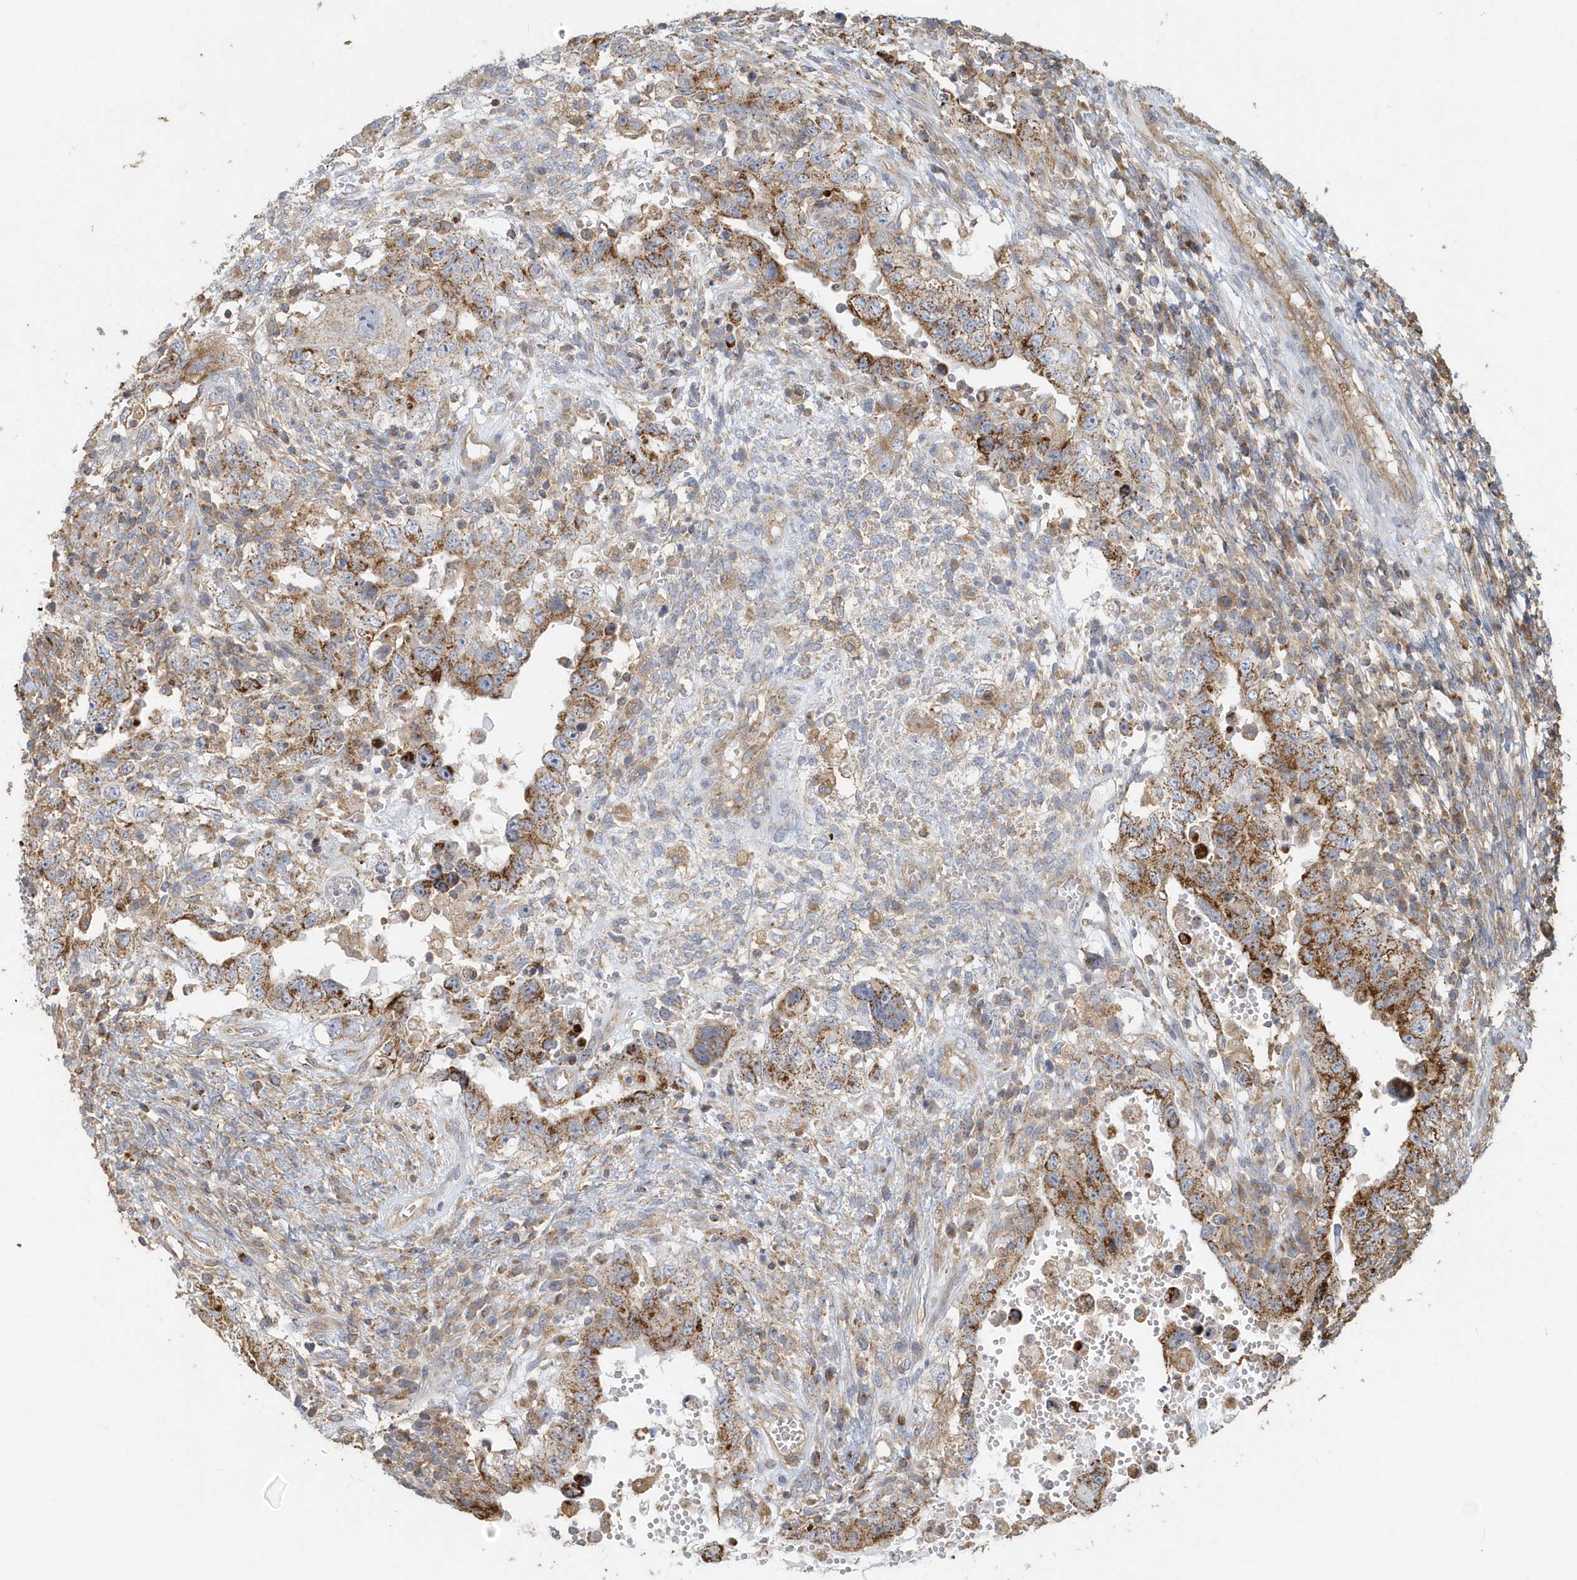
{"staining": {"intensity": "moderate", "quantity": ">75%", "location": "cytoplasmic/membranous"}, "tissue": "testis cancer", "cell_type": "Tumor cells", "image_type": "cancer", "snomed": [{"axis": "morphology", "description": "Carcinoma, Embryonal, NOS"}, {"axis": "topography", "description": "Testis"}], "caption": "IHC photomicrograph of neoplastic tissue: human testis cancer (embryonal carcinoma) stained using immunohistochemistry exhibits medium levels of moderate protein expression localized specifically in the cytoplasmic/membranous of tumor cells, appearing as a cytoplasmic/membranous brown color.", "gene": "TRAIP", "patient": {"sex": "male", "age": 26}}